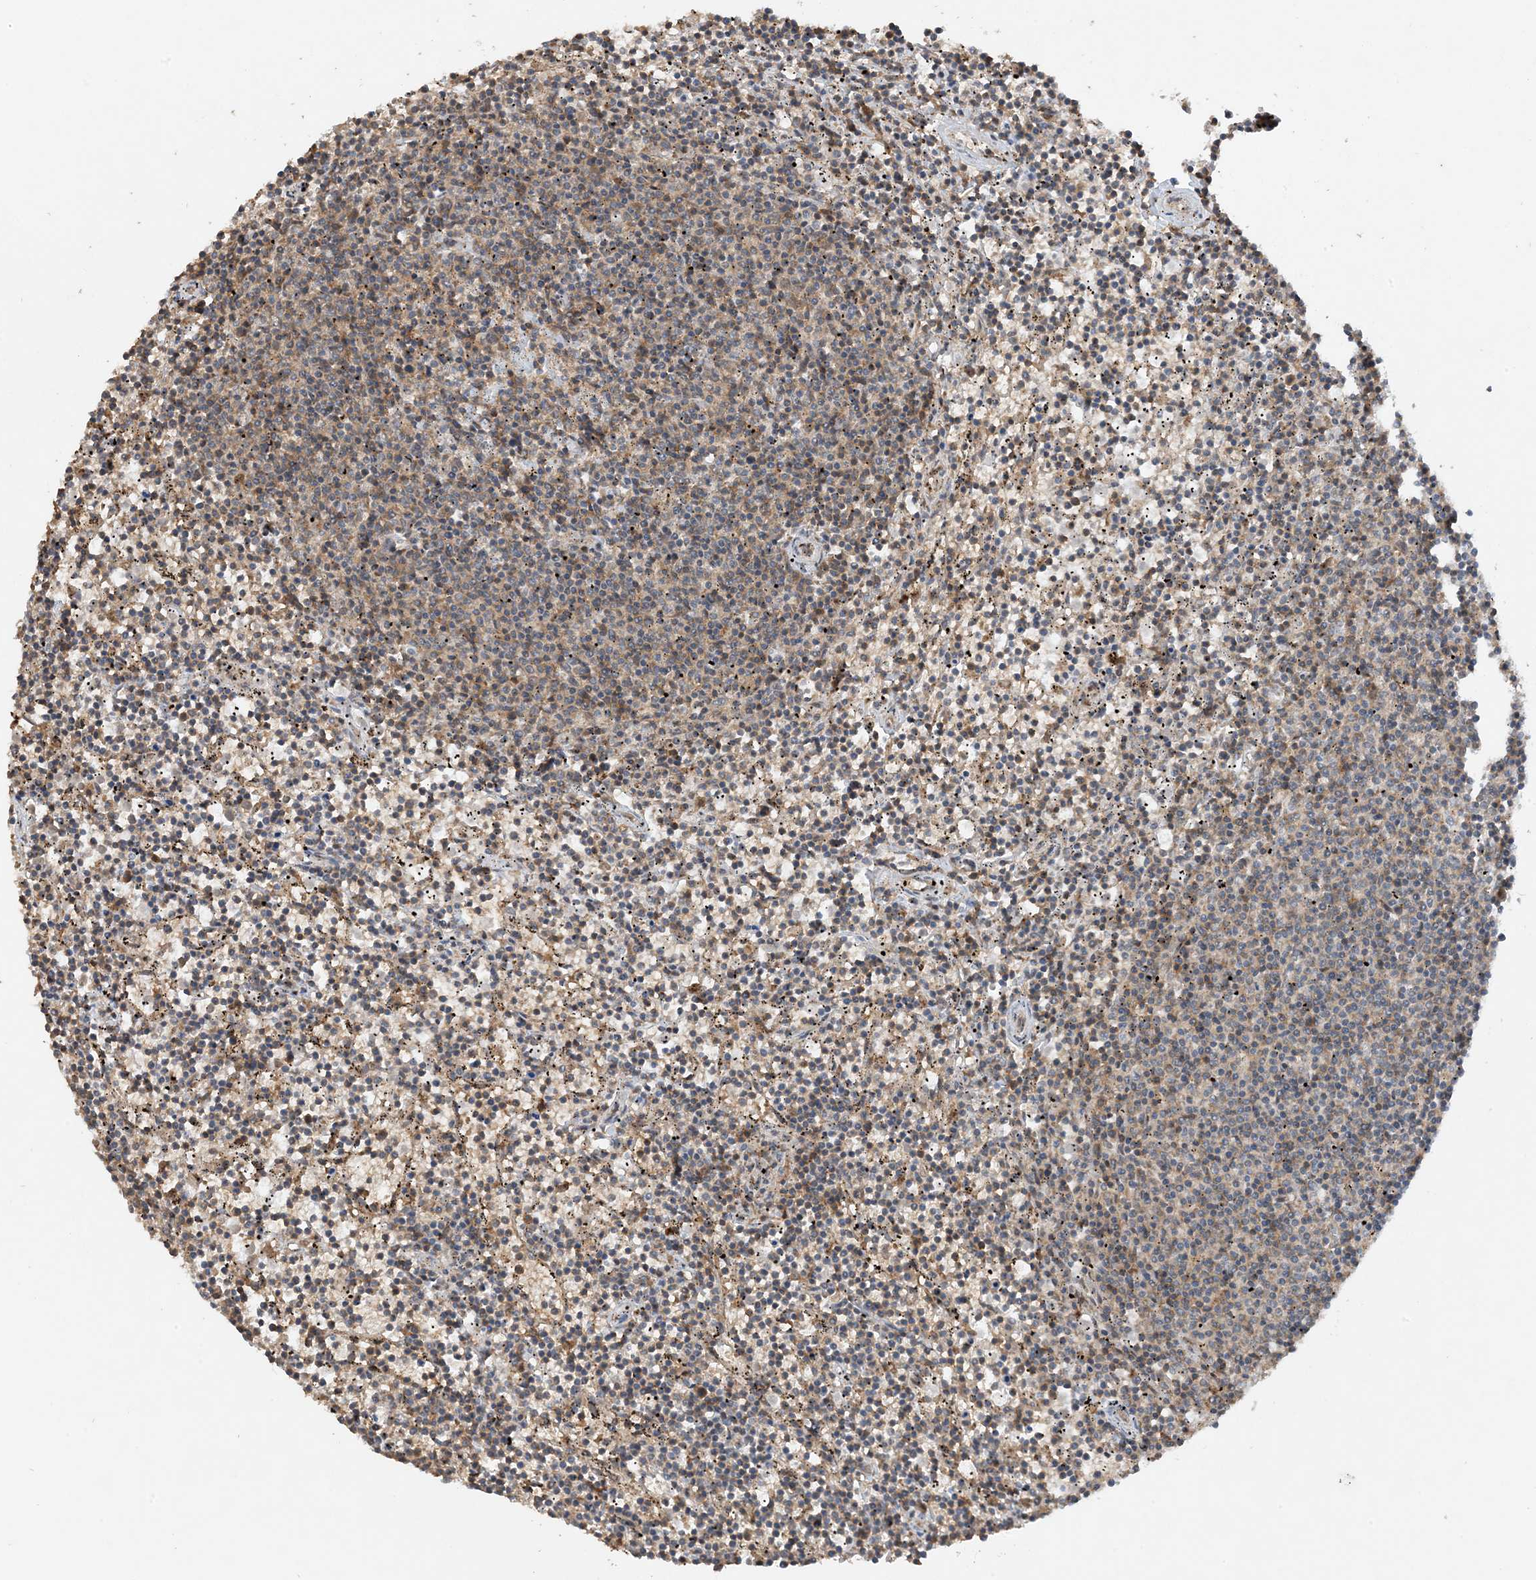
{"staining": {"intensity": "weak", "quantity": "<25%", "location": "cytoplasmic/membranous"}, "tissue": "lymphoma", "cell_type": "Tumor cells", "image_type": "cancer", "snomed": [{"axis": "morphology", "description": "Malignant lymphoma, non-Hodgkin's type, Low grade"}, {"axis": "topography", "description": "Spleen"}], "caption": "This is an immunohistochemistry (IHC) photomicrograph of lymphoma. There is no positivity in tumor cells.", "gene": "PUSL1", "patient": {"sex": "female", "age": 50}}